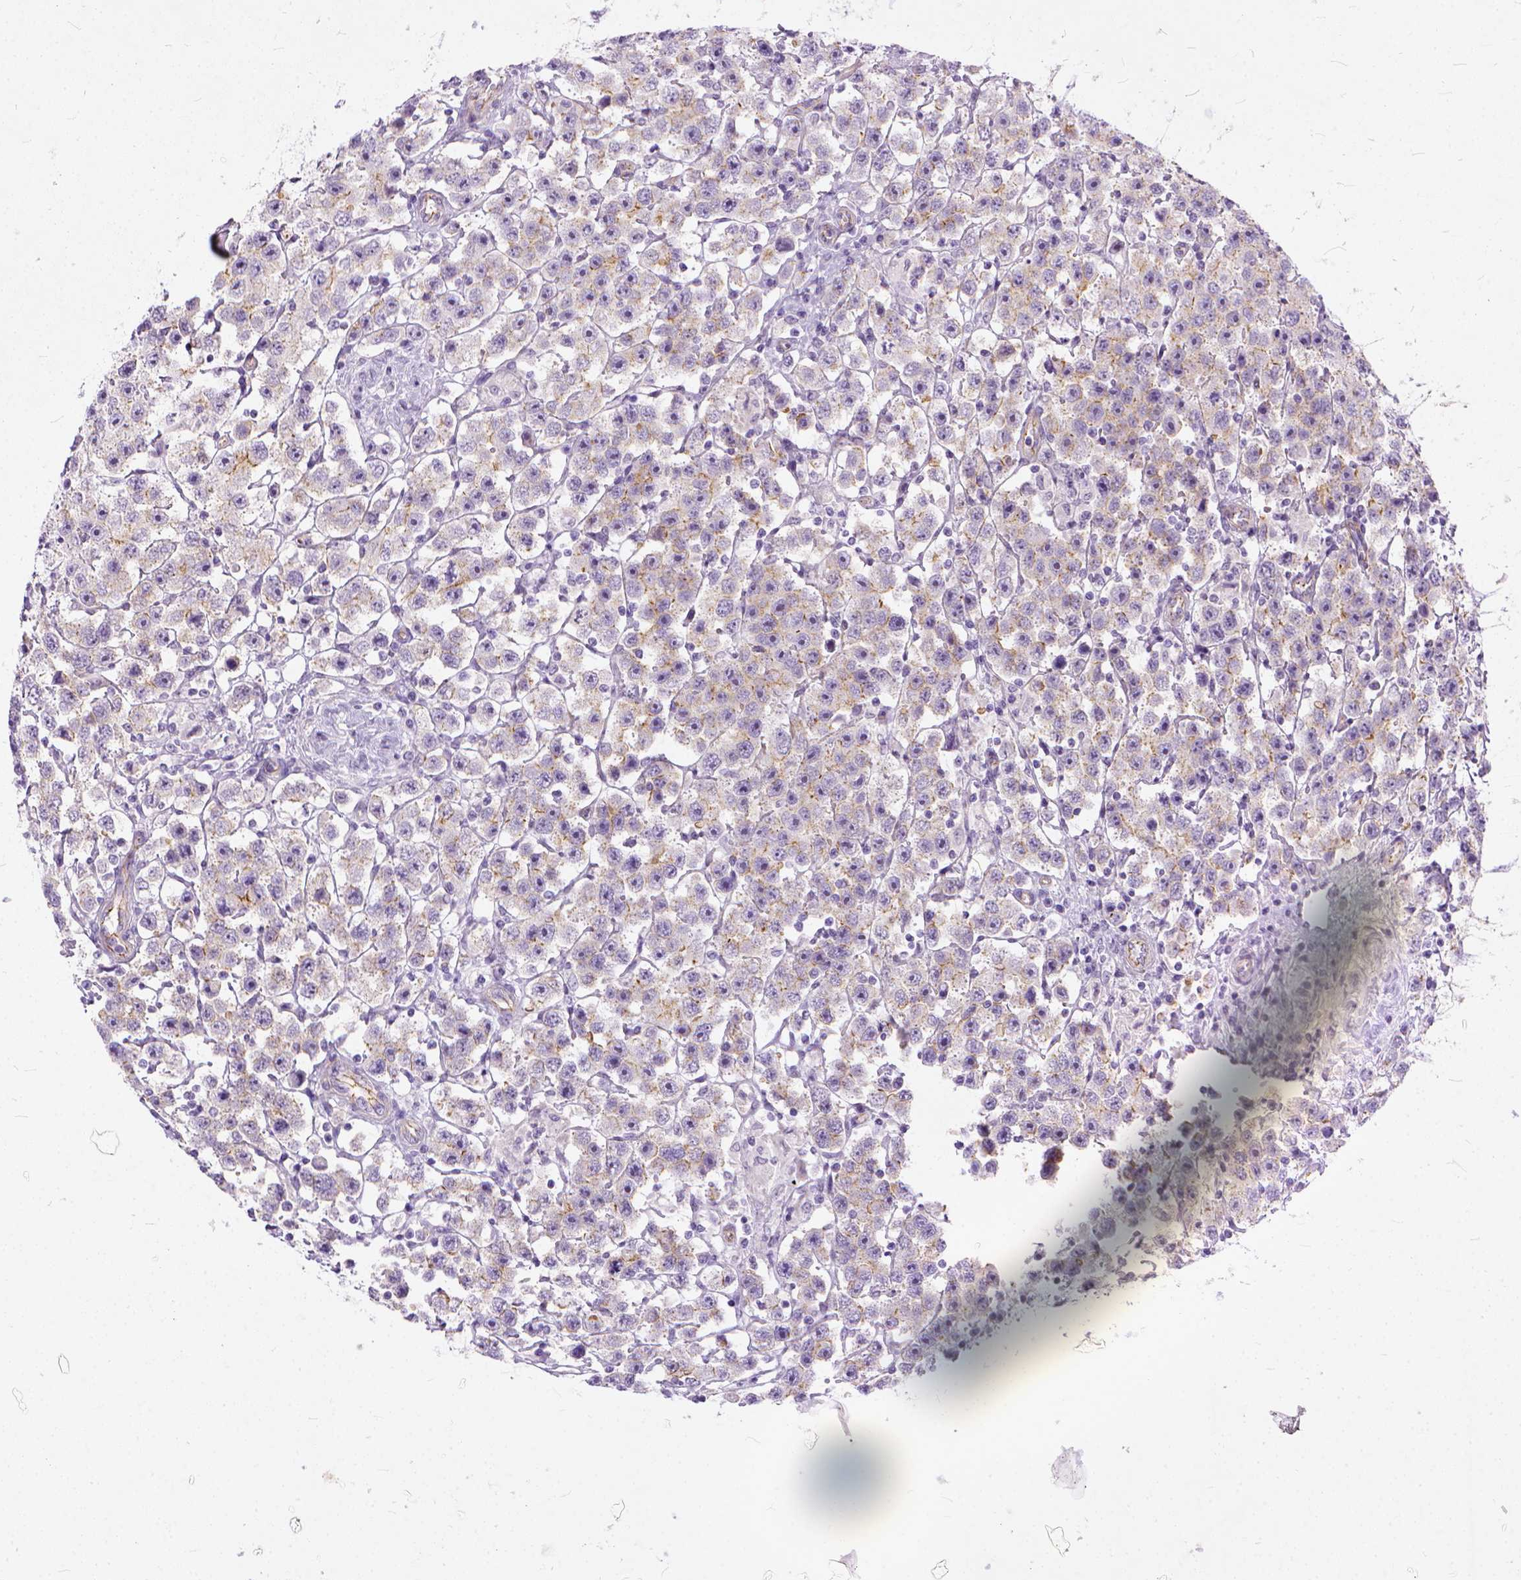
{"staining": {"intensity": "weak", "quantity": "25%-75%", "location": "cytoplasmic/membranous"}, "tissue": "testis cancer", "cell_type": "Tumor cells", "image_type": "cancer", "snomed": [{"axis": "morphology", "description": "Seminoma, NOS"}, {"axis": "topography", "description": "Testis"}], "caption": "IHC staining of testis seminoma, which reveals low levels of weak cytoplasmic/membranous positivity in approximately 25%-75% of tumor cells indicating weak cytoplasmic/membranous protein staining. The staining was performed using DAB (brown) for protein detection and nuclei were counterstained in hematoxylin (blue).", "gene": "ADGRF1", "patient": {"sex": "male", "age": 45}}